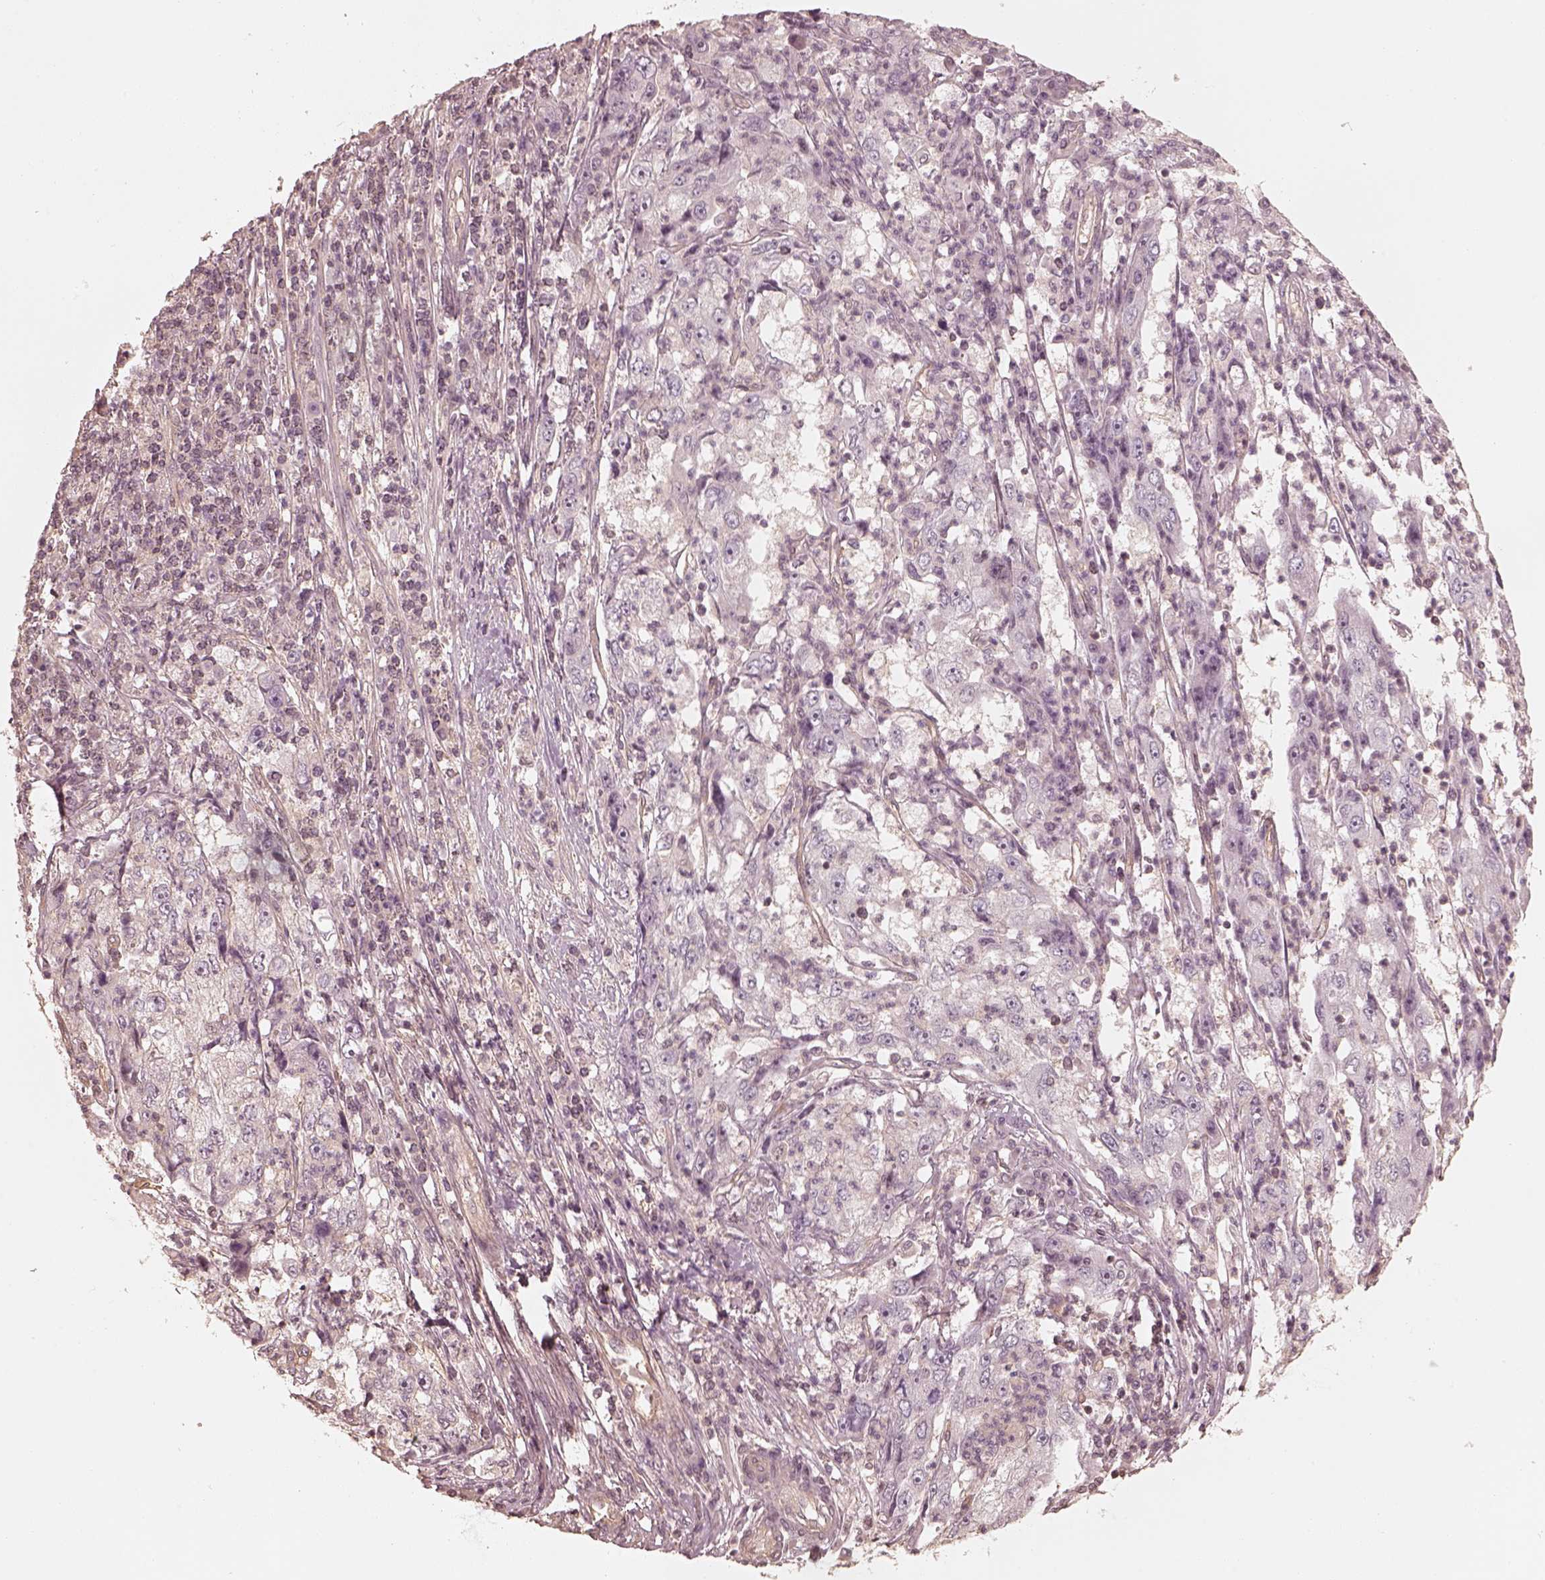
{"staining": {"intensity": "negative", "quantity": "none", "location": "none"}, "tissue": "cervical cancer", "cell_type": "Tumor cells", "image_type": "cancer", "snomed": [{"axis": "morphology", "description": "Squamous cell carcinoma, NOS"}, {"axis": "topography", "description": "Cervix"}], "caption": "High magnification brightfield microscopy of cervical squamous cell carcinoma stained with DAB (3,3'-diaminobenzidine) (brown) and counterstained with hematoxylin (blue): tumor cells show no significant staining.", "gene": "KIF5C", "patient": {"sex": "female", "age": 36}}